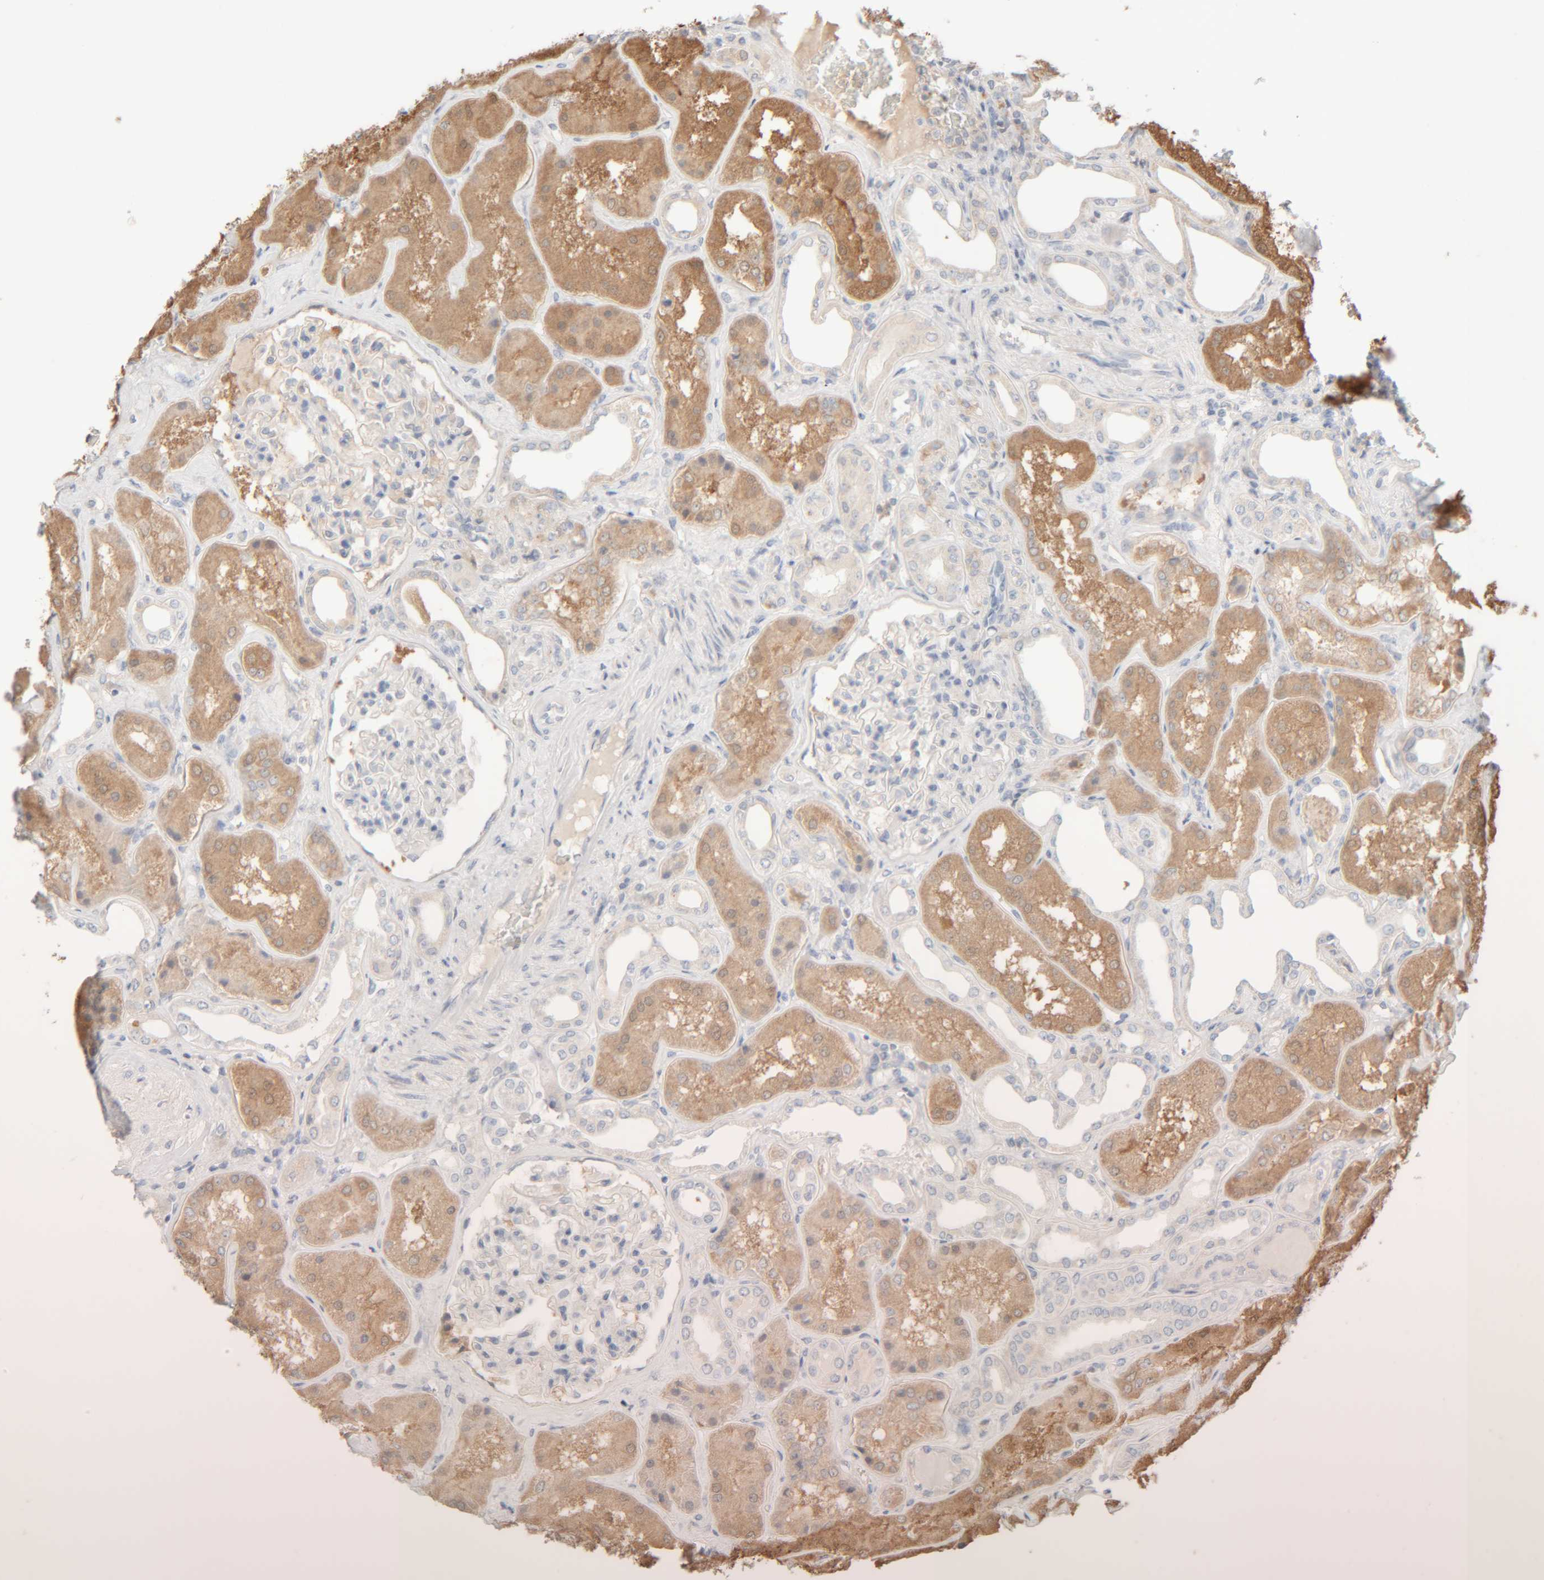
{"staining": {"intensity": "negative", "quantity": "none", "location": "none"}, "tissue": "kidney", "cell_type": "Cells in glomeruli", "image_type": "normal", "snomed": [{"axis": "morphology", "description": "Normal tissue, NOS"}, {"axis": "topography", "description": "Kidney"}], "caption": "Immunohistochemical staining of unremarkable human kidney reveals no significant expression in cells in glomeruli. (Brightfield microscopy of DAB IHC at high magnification).", "gene": "RIDA", "patient": {"sex": "female", "age": 56}}